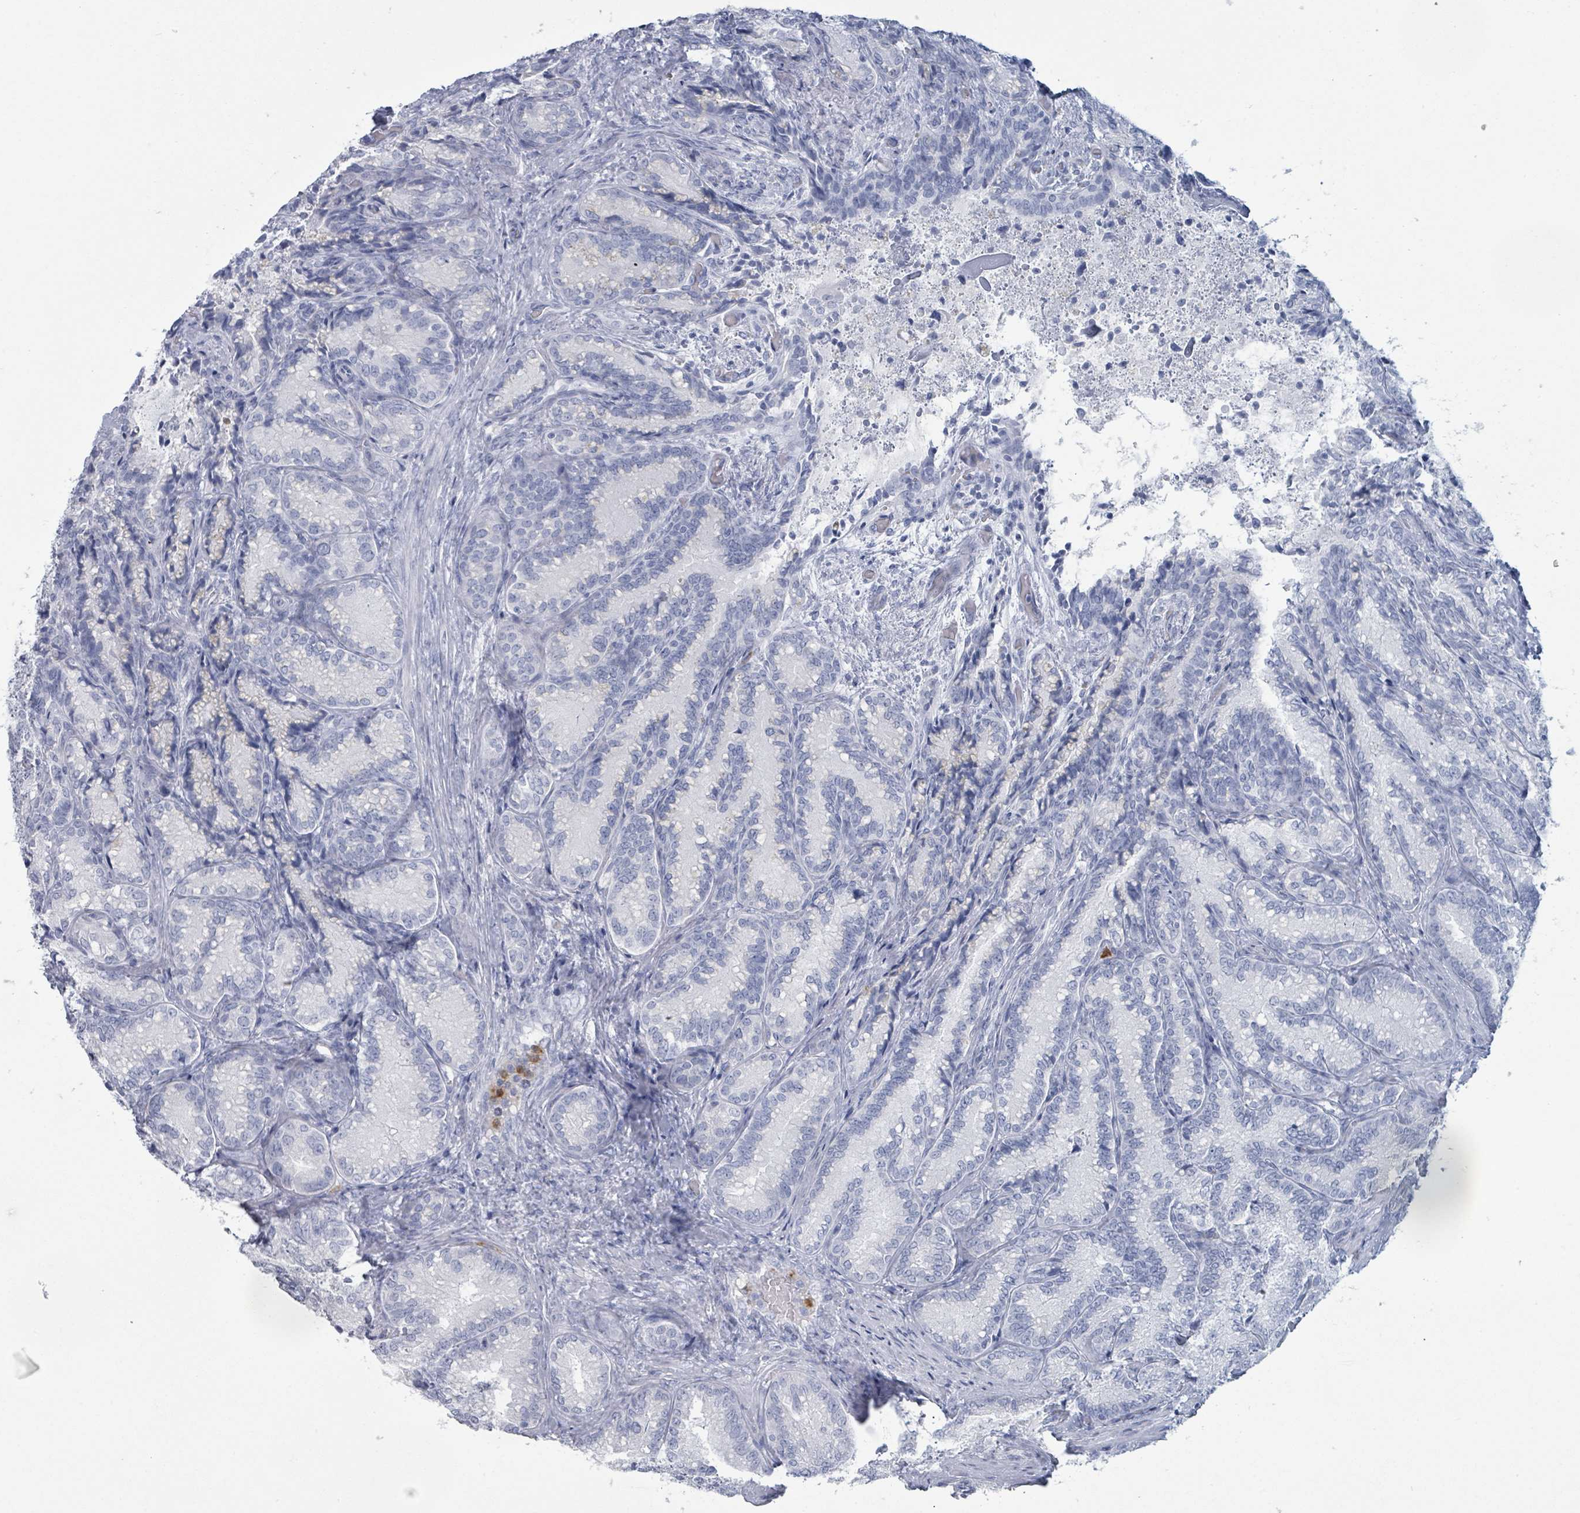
{"staining": {"intensity": "negative", "quantity": "none", "location": "none"}, "tissue": "seminal vesicle", "cell_type": "Glandular cells", "image_type": "normal", "snomed": [{"axis": "morphology", "description": "Normal tissue, NOS"}, {"axis": "topography", "description": "Seminal veicle"}], "caption": "The immunohistochemistry micrograph has no significant expression in glandular cells of seminal vesicle. The staining was performed using DAB (3,3'-diaminobenzidine) to visualize the protein expression in brown, while the nuclei were stained in blue with hematoxylin (Magnification: 20x).", "gene": "DEFA4", "patient": {"sex": "male", "age": 58}}